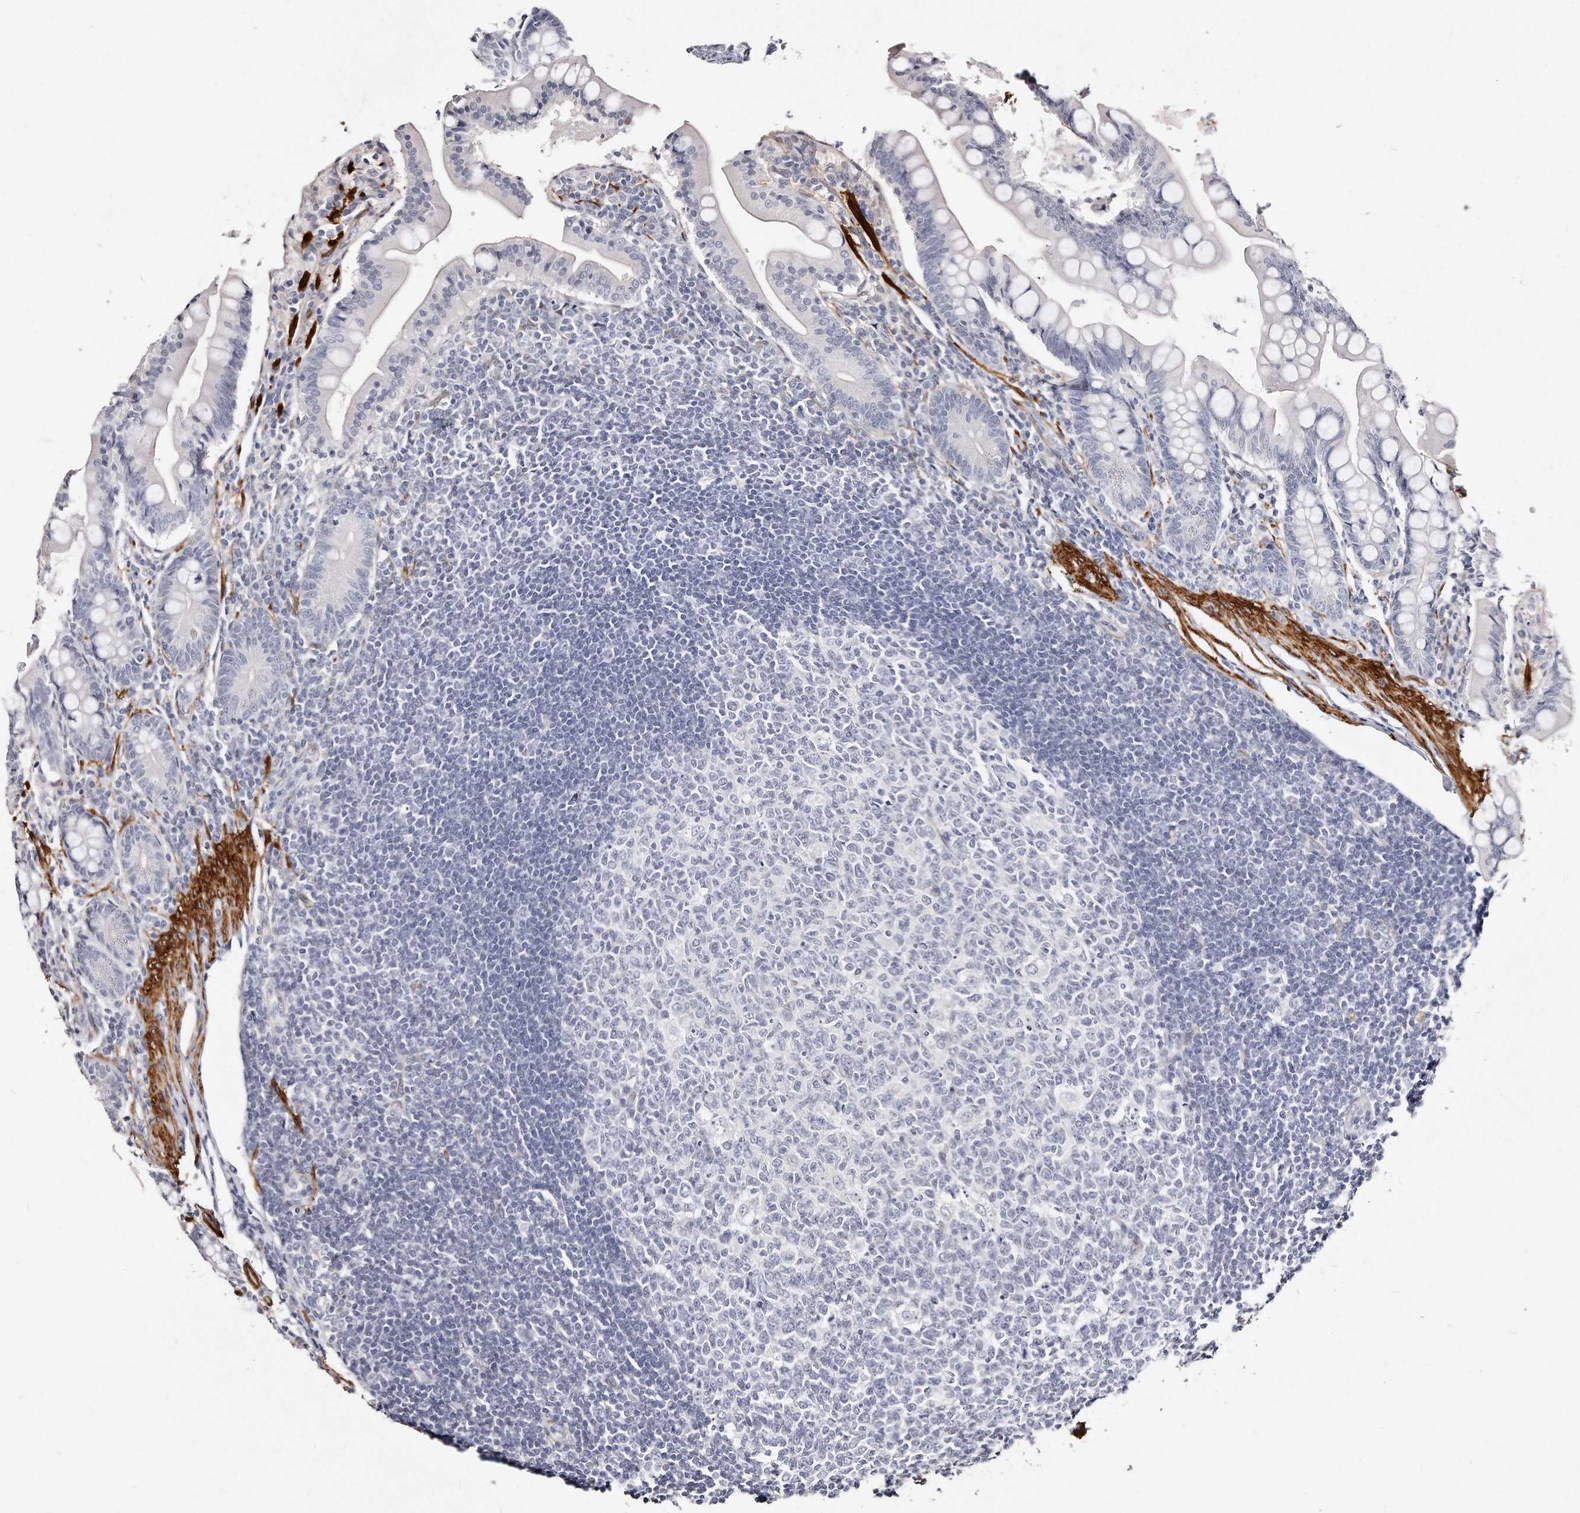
{"staining": {"intensity": "negative", "quantity": "none", "location": "none"}, "tissue": "small intestine", "cell_type": "Glandular cells", "image_type": "normal", "snomed": [{"axis": "morphology", "description": "Normal tissue, NOS"}, {"axis": "topography", "description": "Small intestine"}], "caption": "IHC histopathology image of normal small intestine: small intestine stained with DAB (3,3'-diaminobenzidine) exhibits no significant protein expression in glandular cells. The staining was performed using DAB (3,3'-diaminobenzidine) to visualize the protein expression in brown, while the nuclei were stained in blue with hematoxylin (Magnification: 20x).", "gene": "LMOD1", "patient": {"sex": "male", "age": 7}}